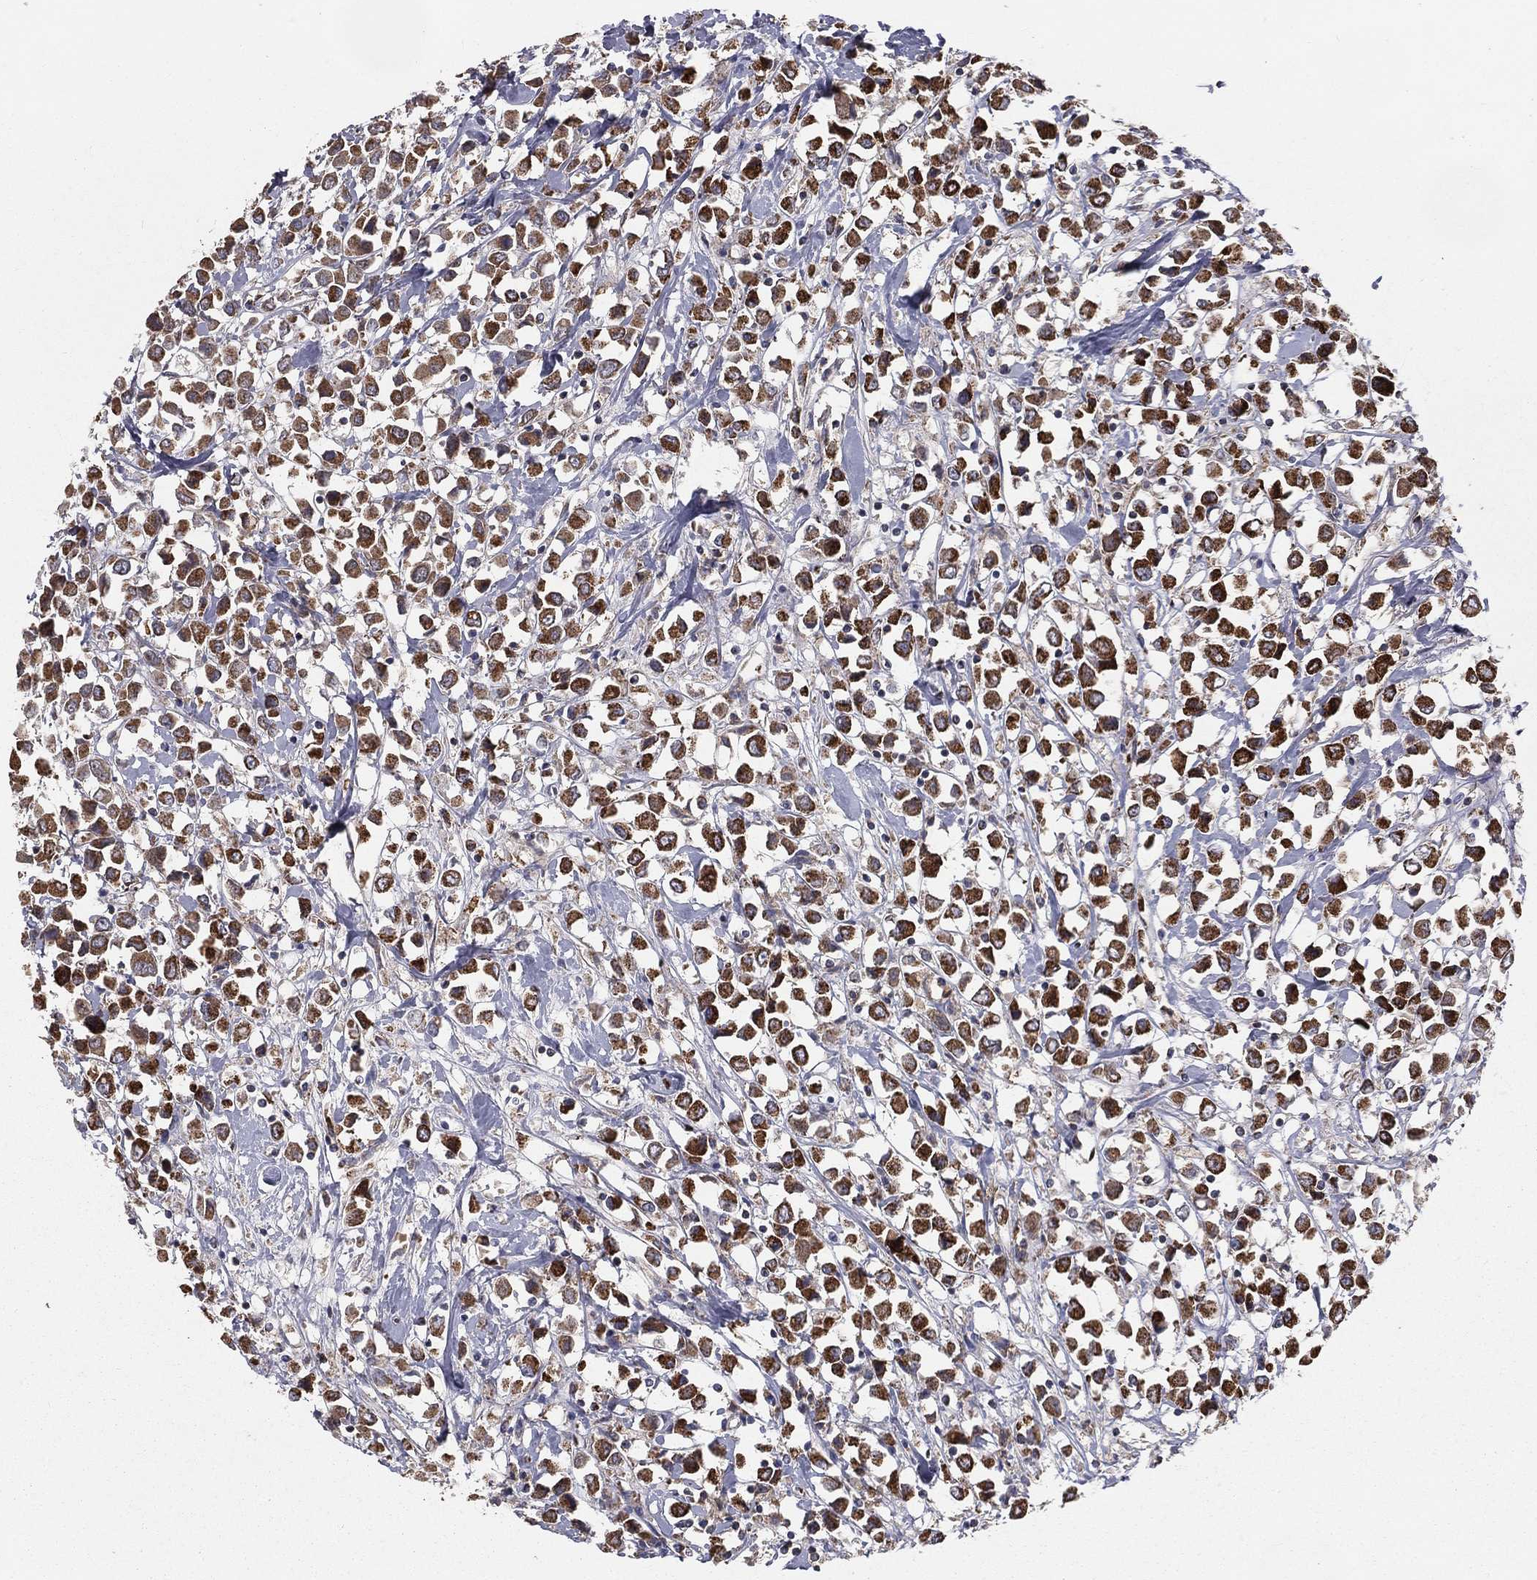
{"staining": {"intensity": "strong", "quantity": ">75%", "location": "cytoplasmic/membranous"}, "tissue": "breast cancer", "cell_type": "Tumor cells", "image_type": "cancer", "snomed": [{"axis": "morphology", "description": "Duct carcinoma"}, {"axis": "topography", "description": "Breast"}], "caption": "A histopathology image of human breast intraductal carcinoma stained for a protein displays strong cytoplasmic/membranous brown staining in tumor cells.", "gene": "HADH", "patient": {"sex": "female", "age": 61}}